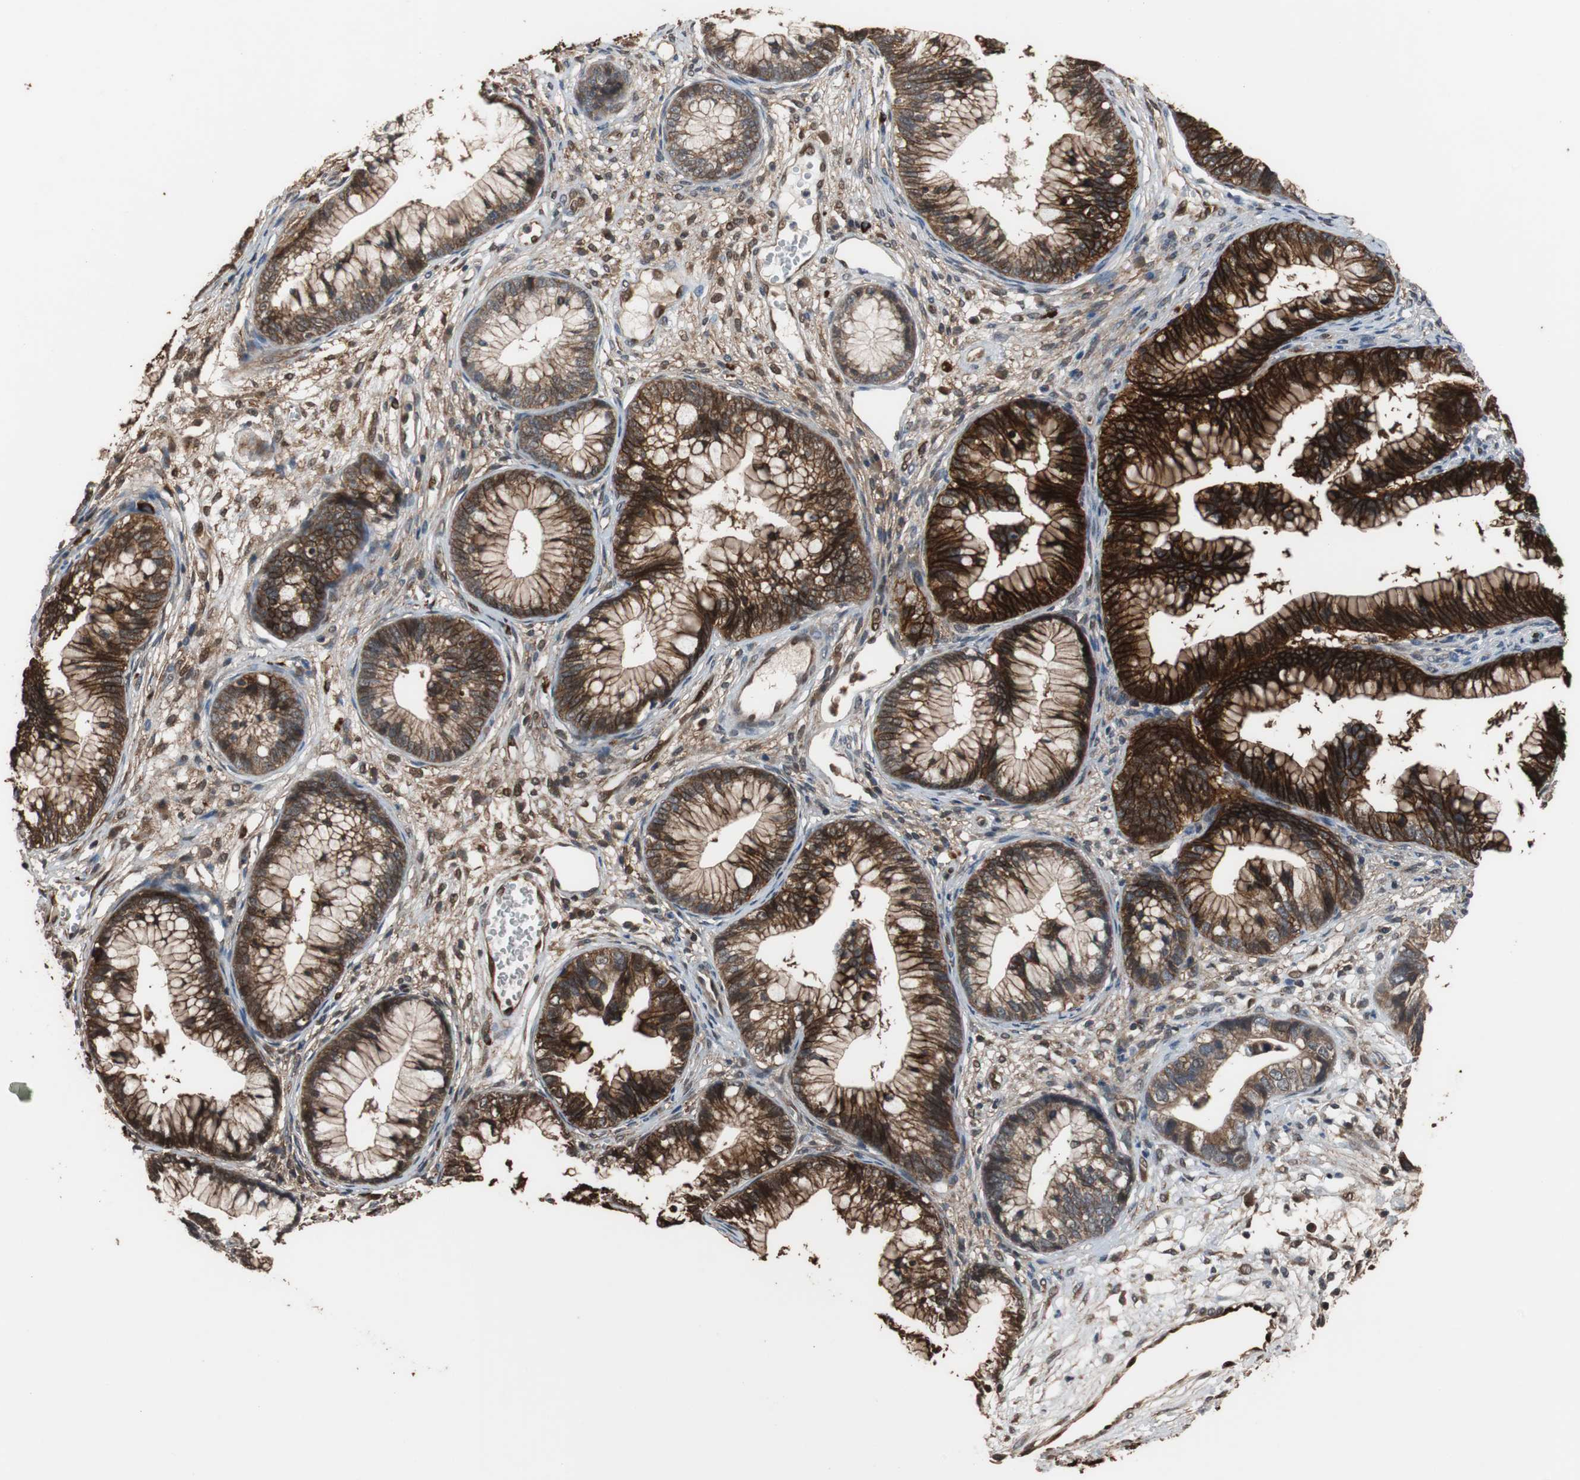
{"staining": {"intensity": "strong", "quantity": ">75%", "location": "cytoplasmic/membranous,nuclear"}, "tissue": "cervical cancer", "cell_type": "Tumor cells", "image_type": "cancer", "snomed": [{"axis": "morphology", "description": "Adenocarcinoma, NOS"}, {"axis": "topography", "description": "Cervix"}], "caption": "Tumor cells reveal strong cytoplasmic/membranous and nuclear positivity in approximately >75% of cells in cervical cancer. (DAB IHC with brightfield microscopy, high magnification).", "gene": "NDRG1", "patient": {"sex": "female", "age": 44}}